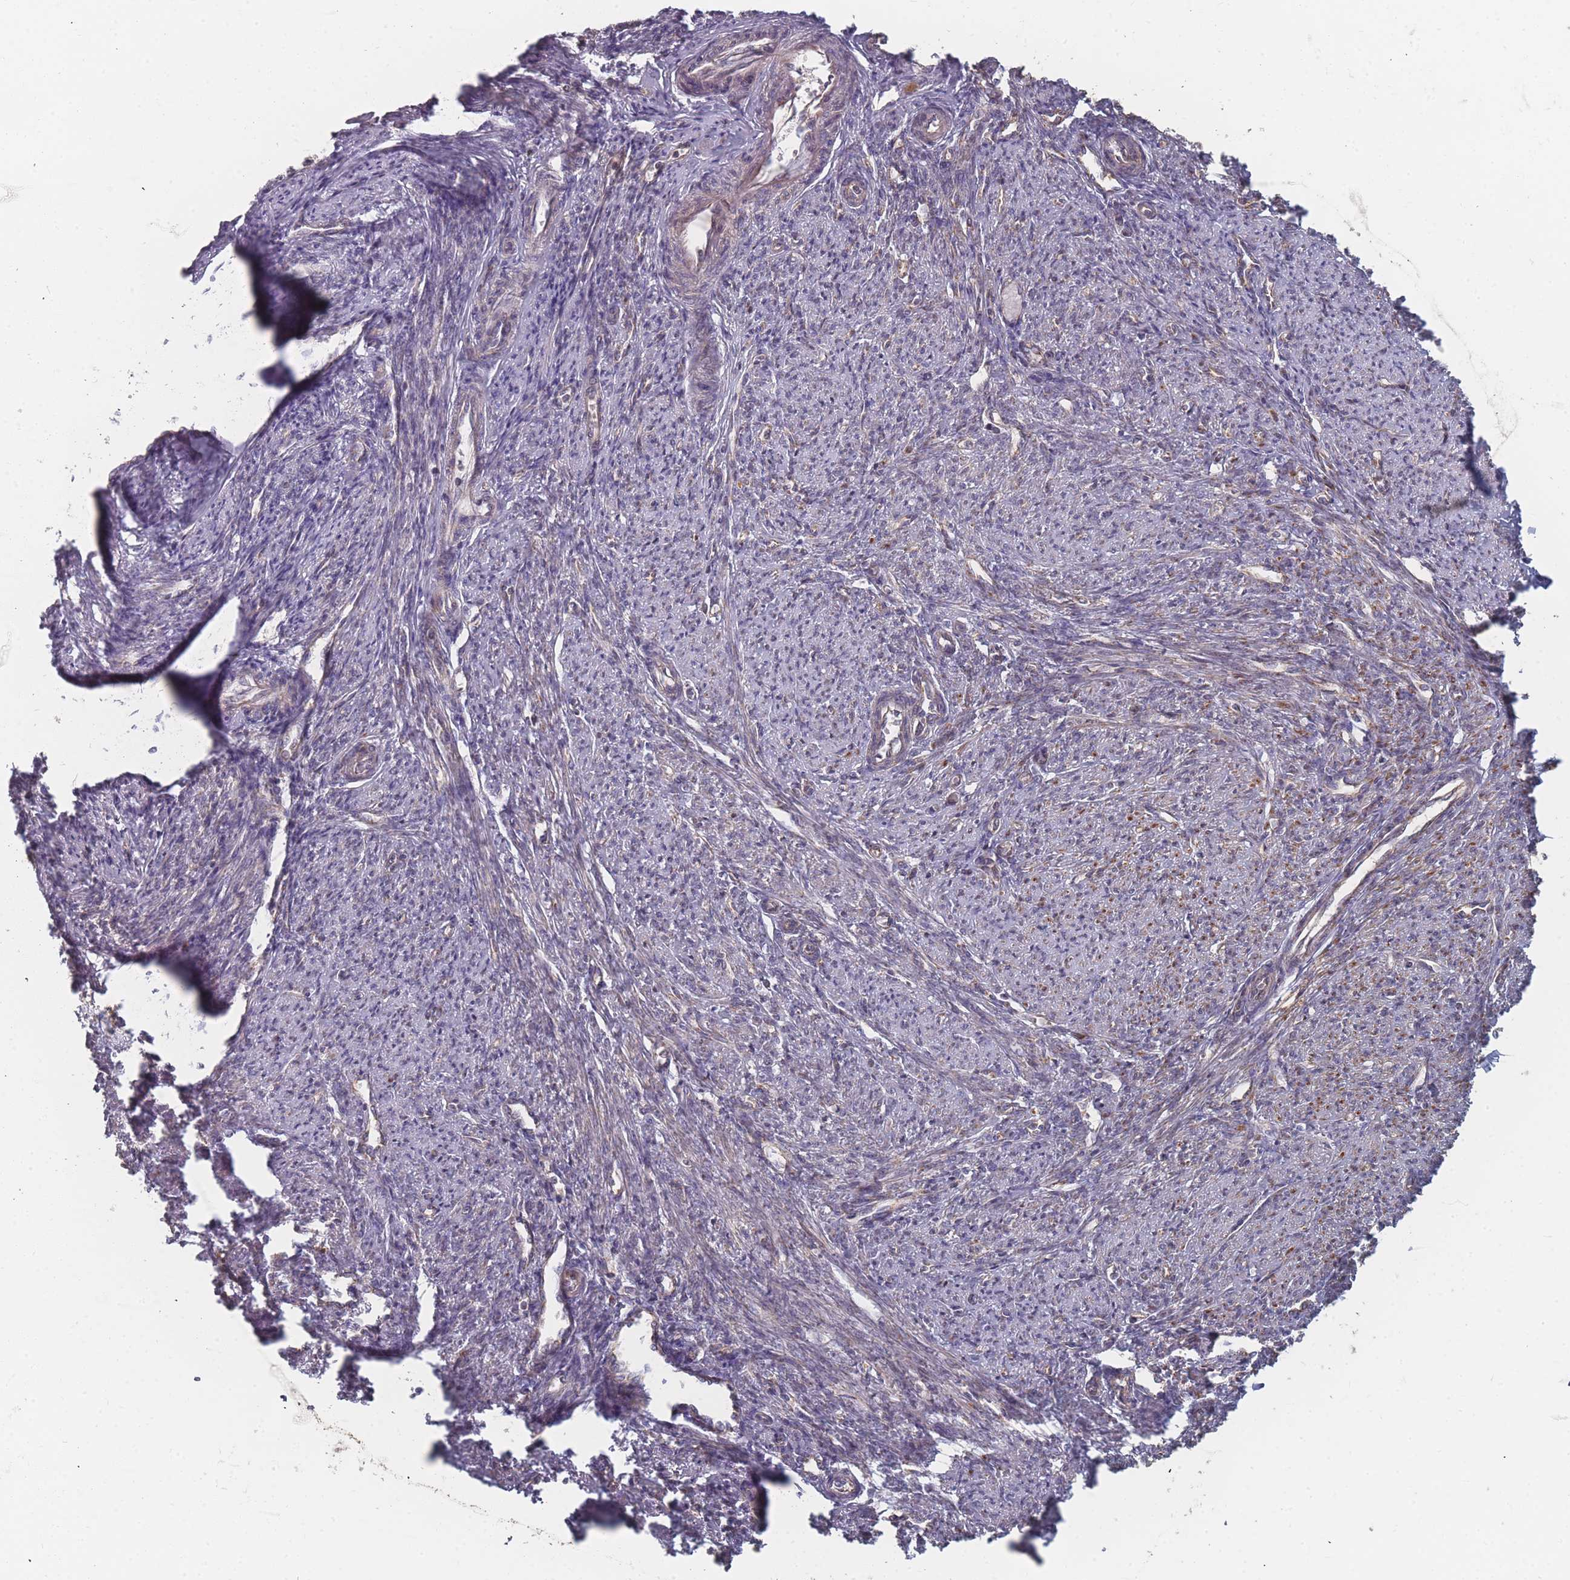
{"staining": {"intensity": "weak", "quantity": "25%-75%", "location": "cytoplasmic/membranous"}, "tissue": "smooth muscle", "cell_type": "Smooth muscle cells", "image_type": "normal", "snomed": [{"axis": "morphology", "description": "Normal tissue, NOS"}, {"axis": "topography", "description": "Smooth muscle"}, {"axis": "topography", "description": "Uterus"}], "caption": "Immunohistochemistry (IHC) photomicrograph of benign human smooth muscle stained for a protein (brown), which displays low levels of weak cytoplasmic/membranous staining in approximately 25%-75% of smooth muscle cells.", "gene": "PSMB3", "patient": {"sex": "female", "age": 59}}